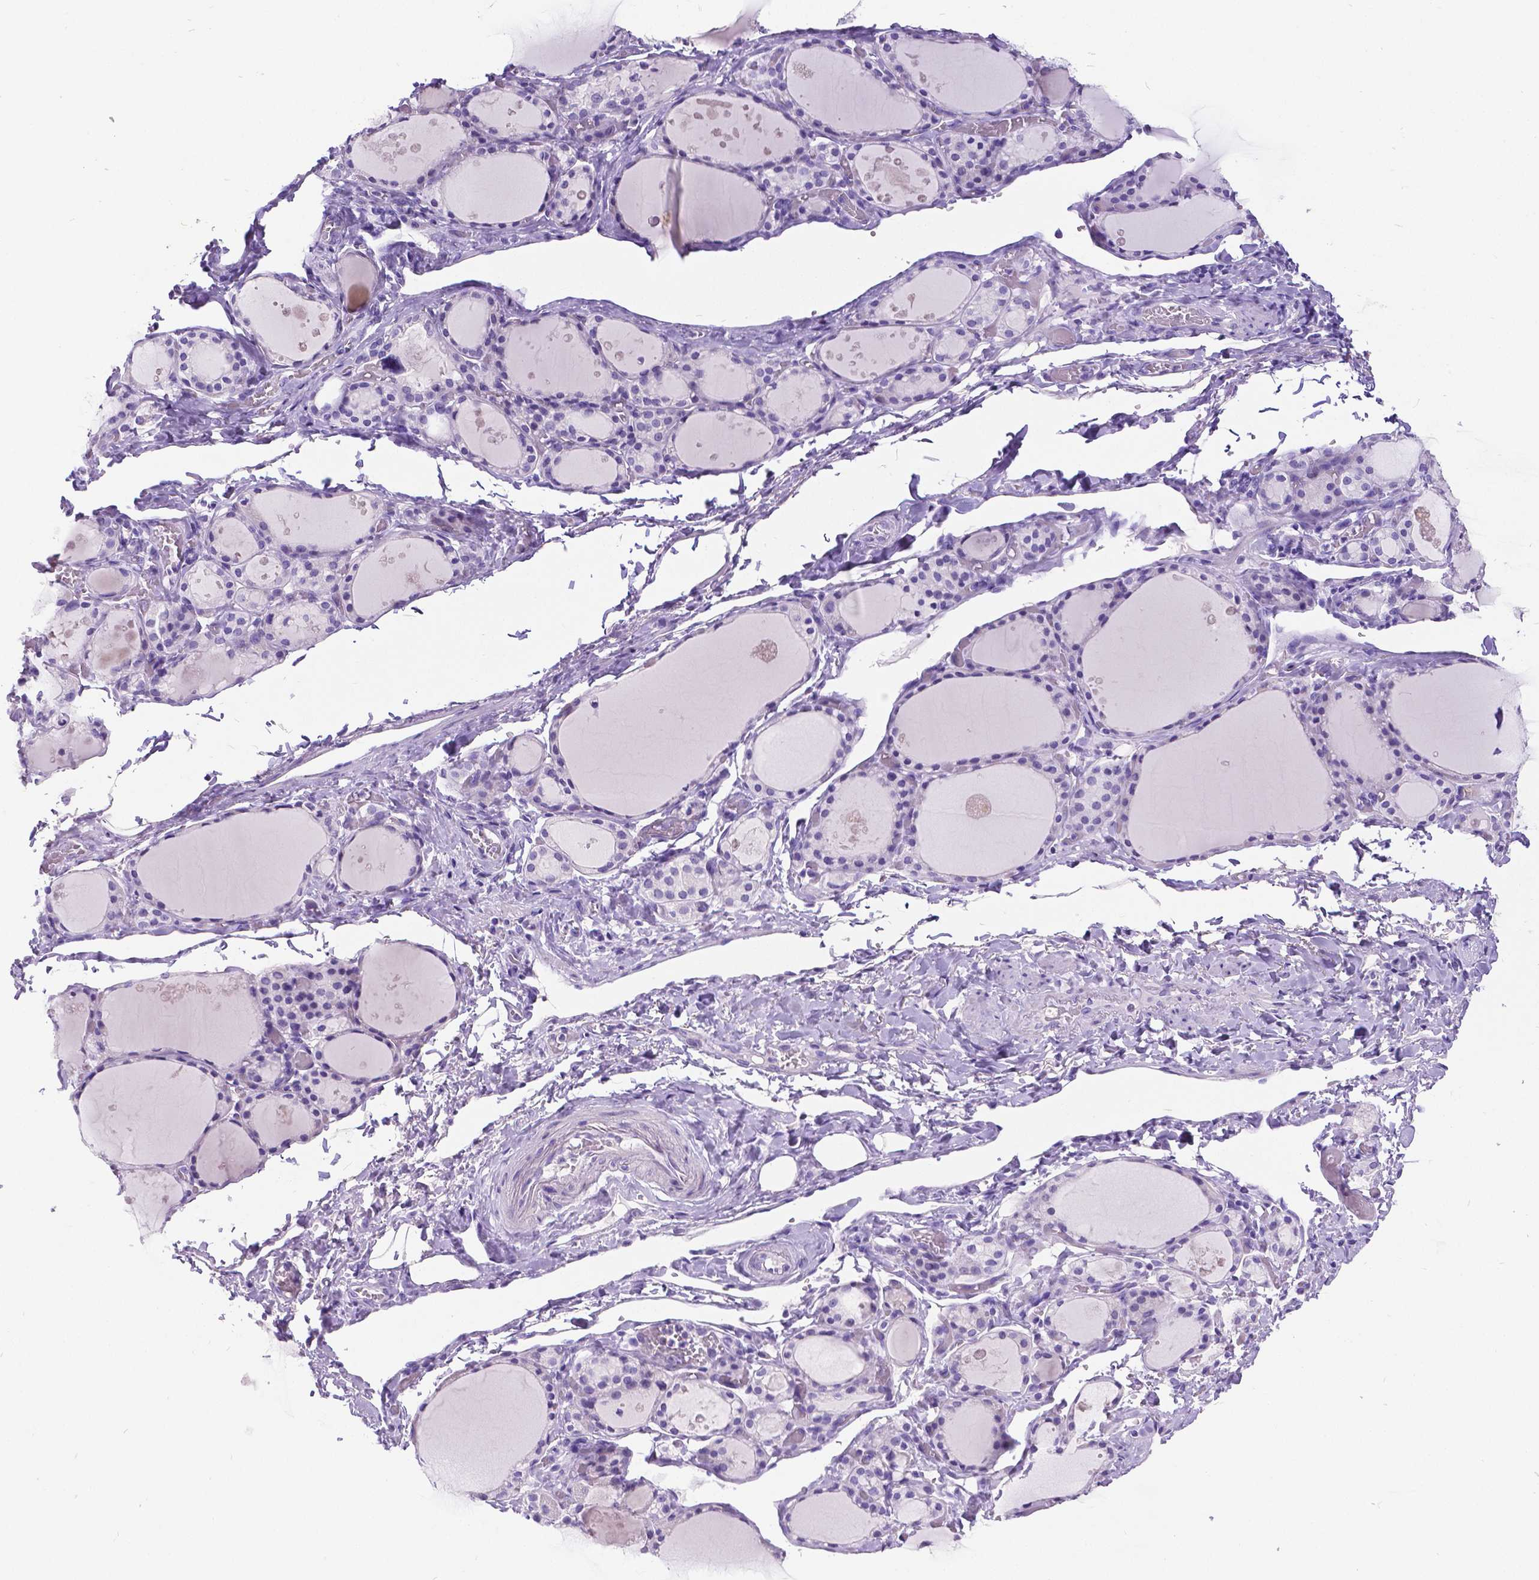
{"staining": {"intensity": "negative", "quantity": "none", "location": "none"}, "tissue": "thyroid gland", "cell_type": "Glandular cells", "image_type": "normal", "snomed": [{"axis": "morphology", "description": "Normal tissue, NOS"}, {"axis": "topography", "description": "Thyroid gland"}], "caption": "DAB (3,3'-diaminobenzidine) immunohistochemical staining of benign thyroid gland shows no significant staining in glandular cells.", "gene": "SATB2", "patient": {"sex": "male", "age": 68}}